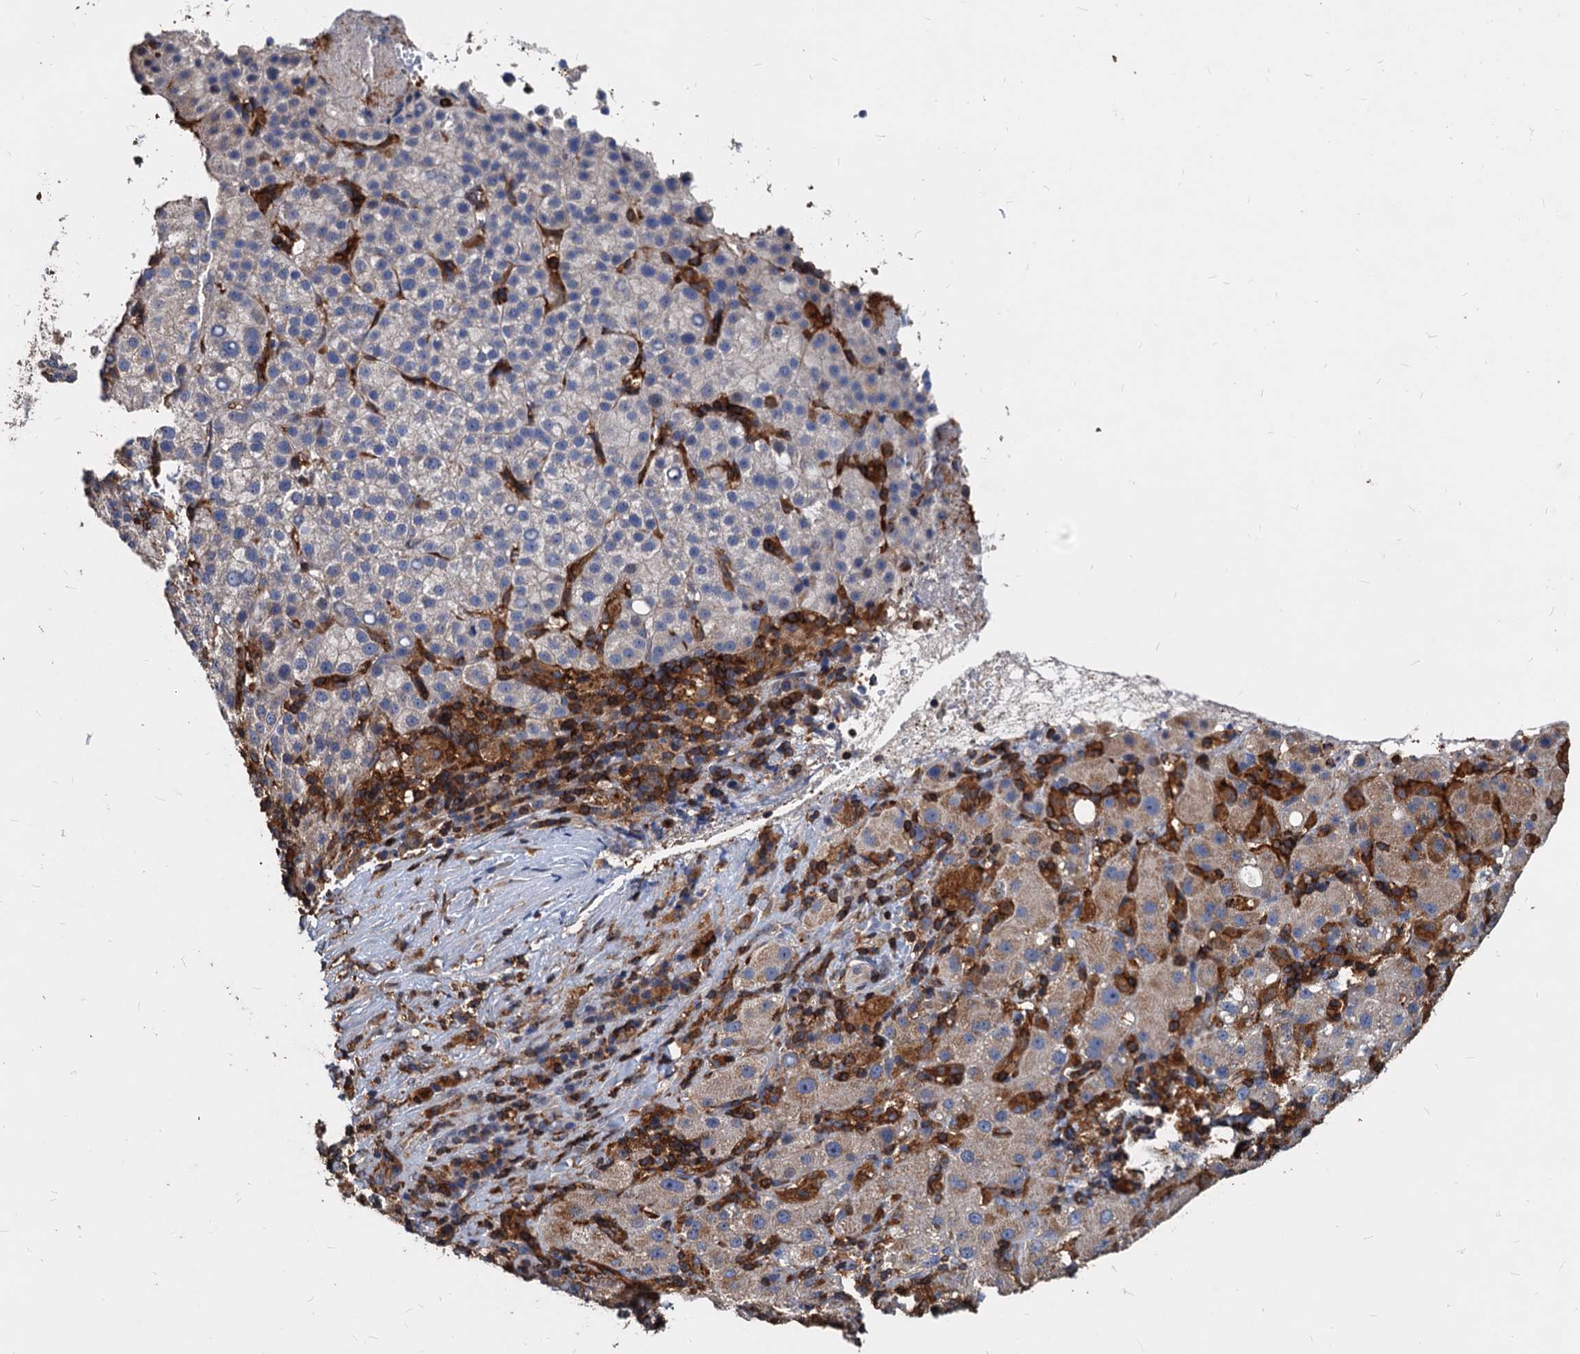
{"staining": {"intensity": "negative", "quantity": "none", "location": "none"}, "tissue": "liver cancer", "cell_type": "Tumor cells", "image_type": "cancer", "snomed": [{"axis": "morphology", "description": "Carcinoma, Hepatocellular, NOS"}, {"axis": "topography", "description": "Liver"}], "caption": "The micrograph demonstrates no significant expression in tumor cells of liver cancer (hepatocellular carcinoma). (IHC, brightfield microscopy, high magnification).", "gene": "LCP2", "patient": {"sex": "female", "age": 58}}